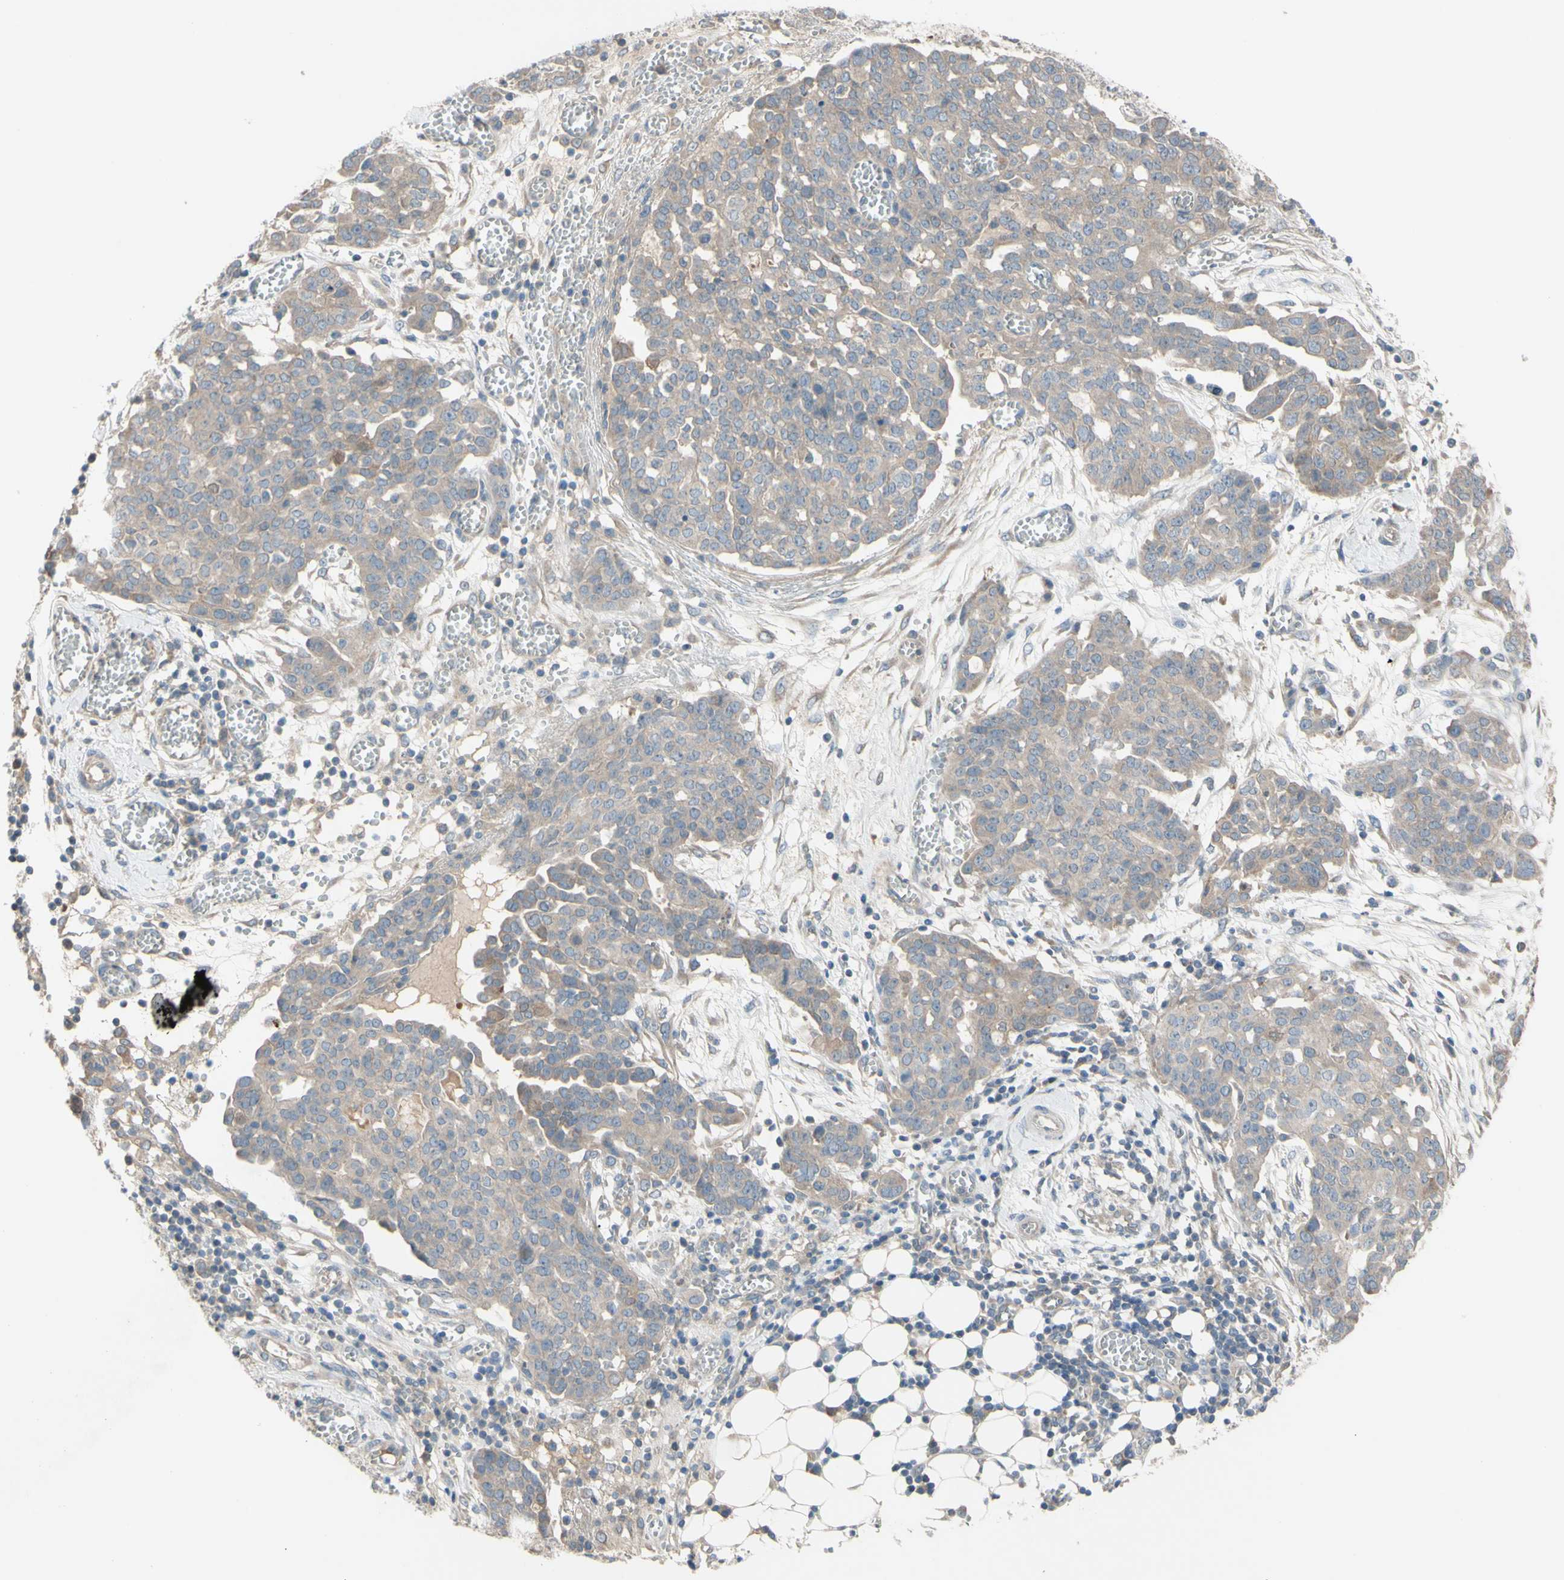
{"staining": {"intensity": "weak", "quantity": ">75%", "location": "cytoplasmic/membranous"}, "tissue": "ovarian cancer", "cell_type": "Tumor cells", "image_type": "cancer", "snomed": [{"axis": "morphology", "description": "Cystadenocarcinoma, serous, NOS"}, {"axis": "topography", "description": "Soft tissue"}, {"axis": "topography", "description": "Ovary"}], "caption": "Ovarian cancer (serous cystadenocarcinoma) was stained to show a protein in brown. There is low levels of weak cytoplasmic/membranous staining in approximately >75% of tumor cells. The staining was performed using DAB (3,3'-diaminobenzidine), with brown indicating positive protein expression. Nuclei are stained blue with hematoxylin.", "gene": "AFP", "patient": {"sex": "female", "age": 57}}